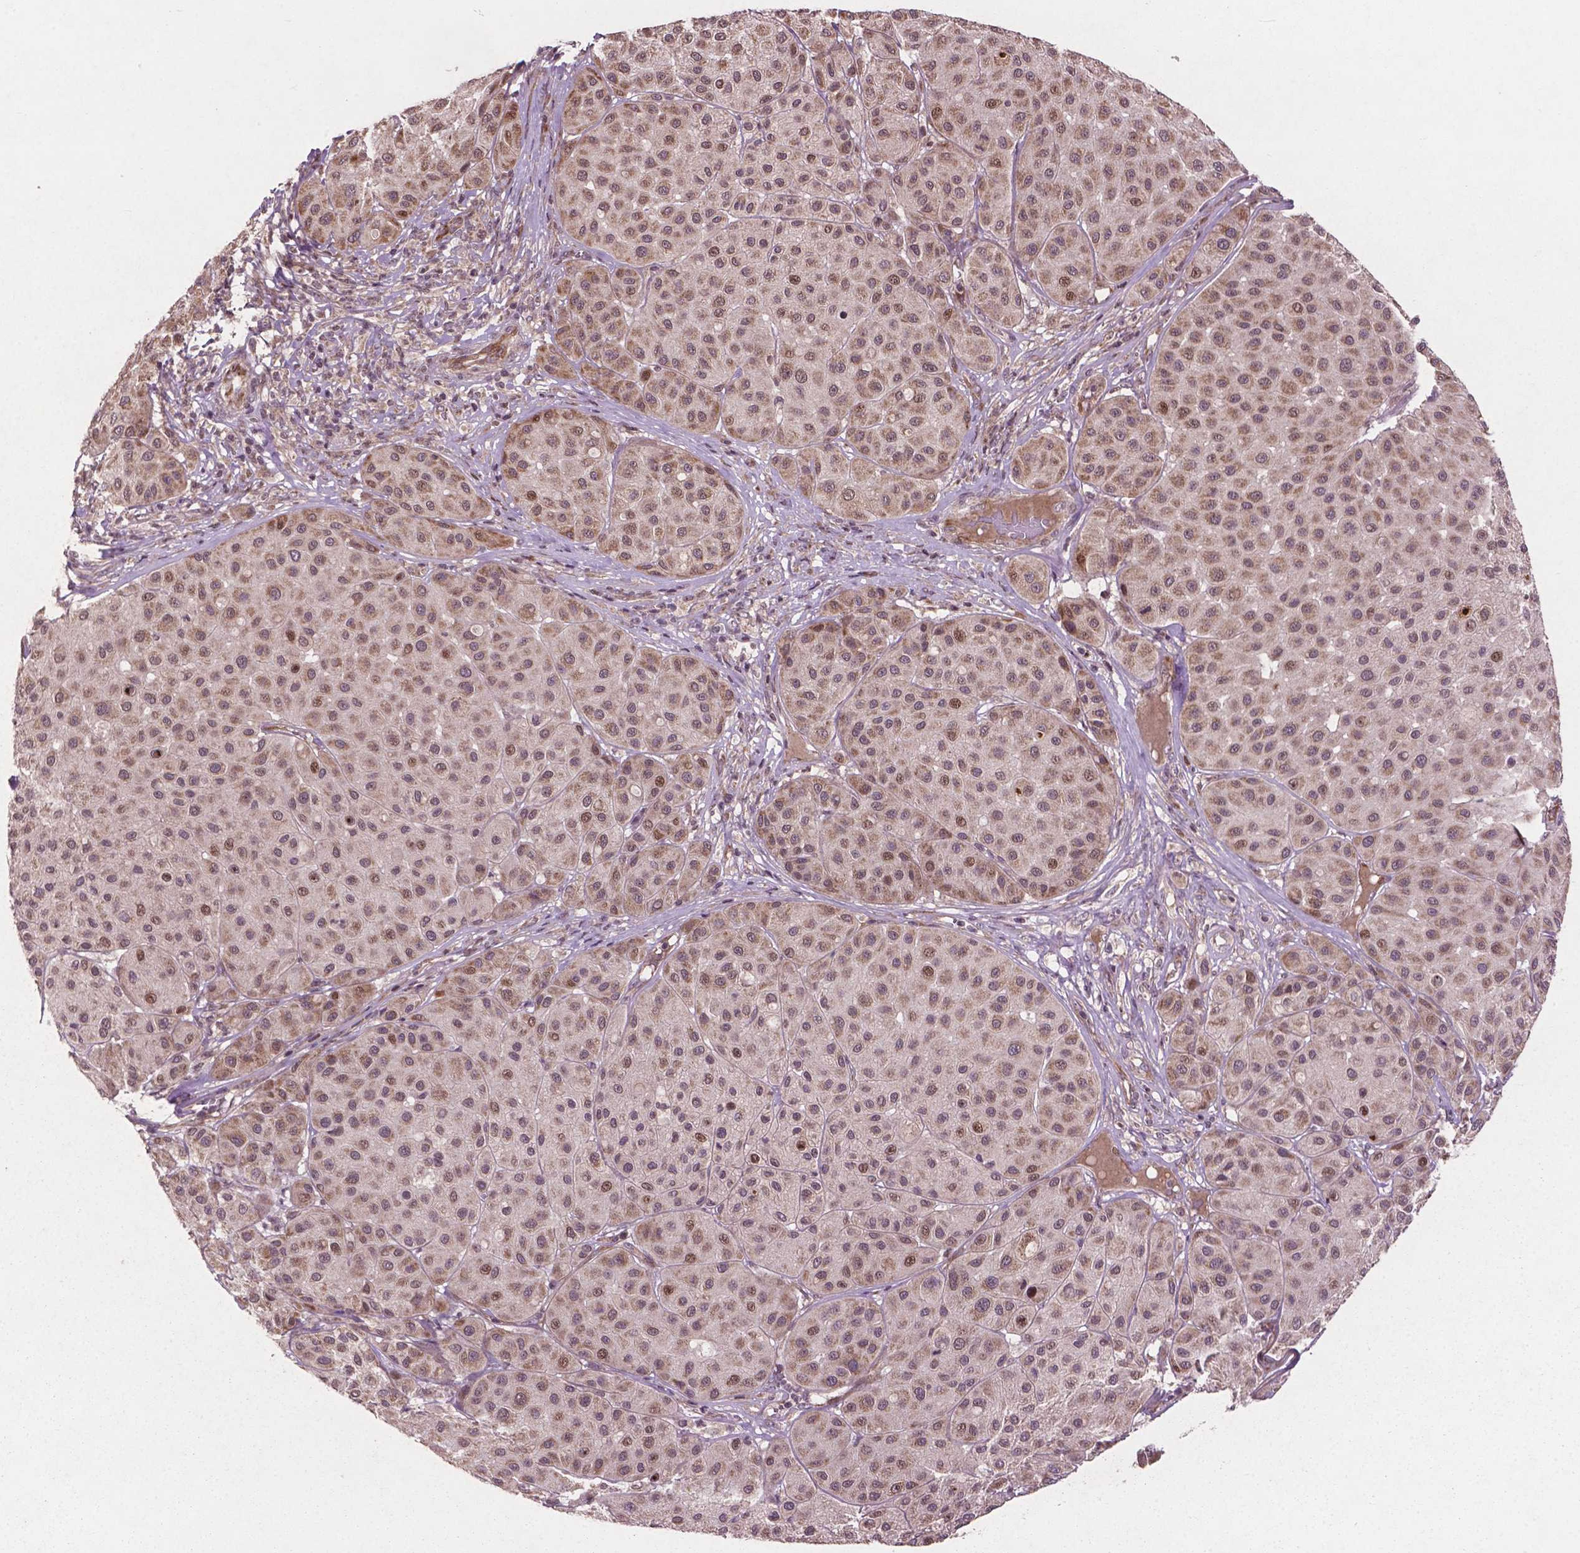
{"staining": {"intensity": "moderate", "quantity": "<25%", "location": "cytoplasmic/membranous,nuclear"}, "tissue": "melanoma", "cell_type": "Tumor cells", "image_type": "cancer", "snomed": [{"axis": "morphology", "description": "Malignant melanoma, Metastatic site"}, {"axis": "topography", "description": "Smooth muscle"}], "caption": "A micrograph of melanoma stained for a protein demonstrates moderate cytoplasmic/membranous and nuclear brown staining in tumor cells.", "gene": "B3GALNT2", "patient": {"sex": "male", "age": 41}}